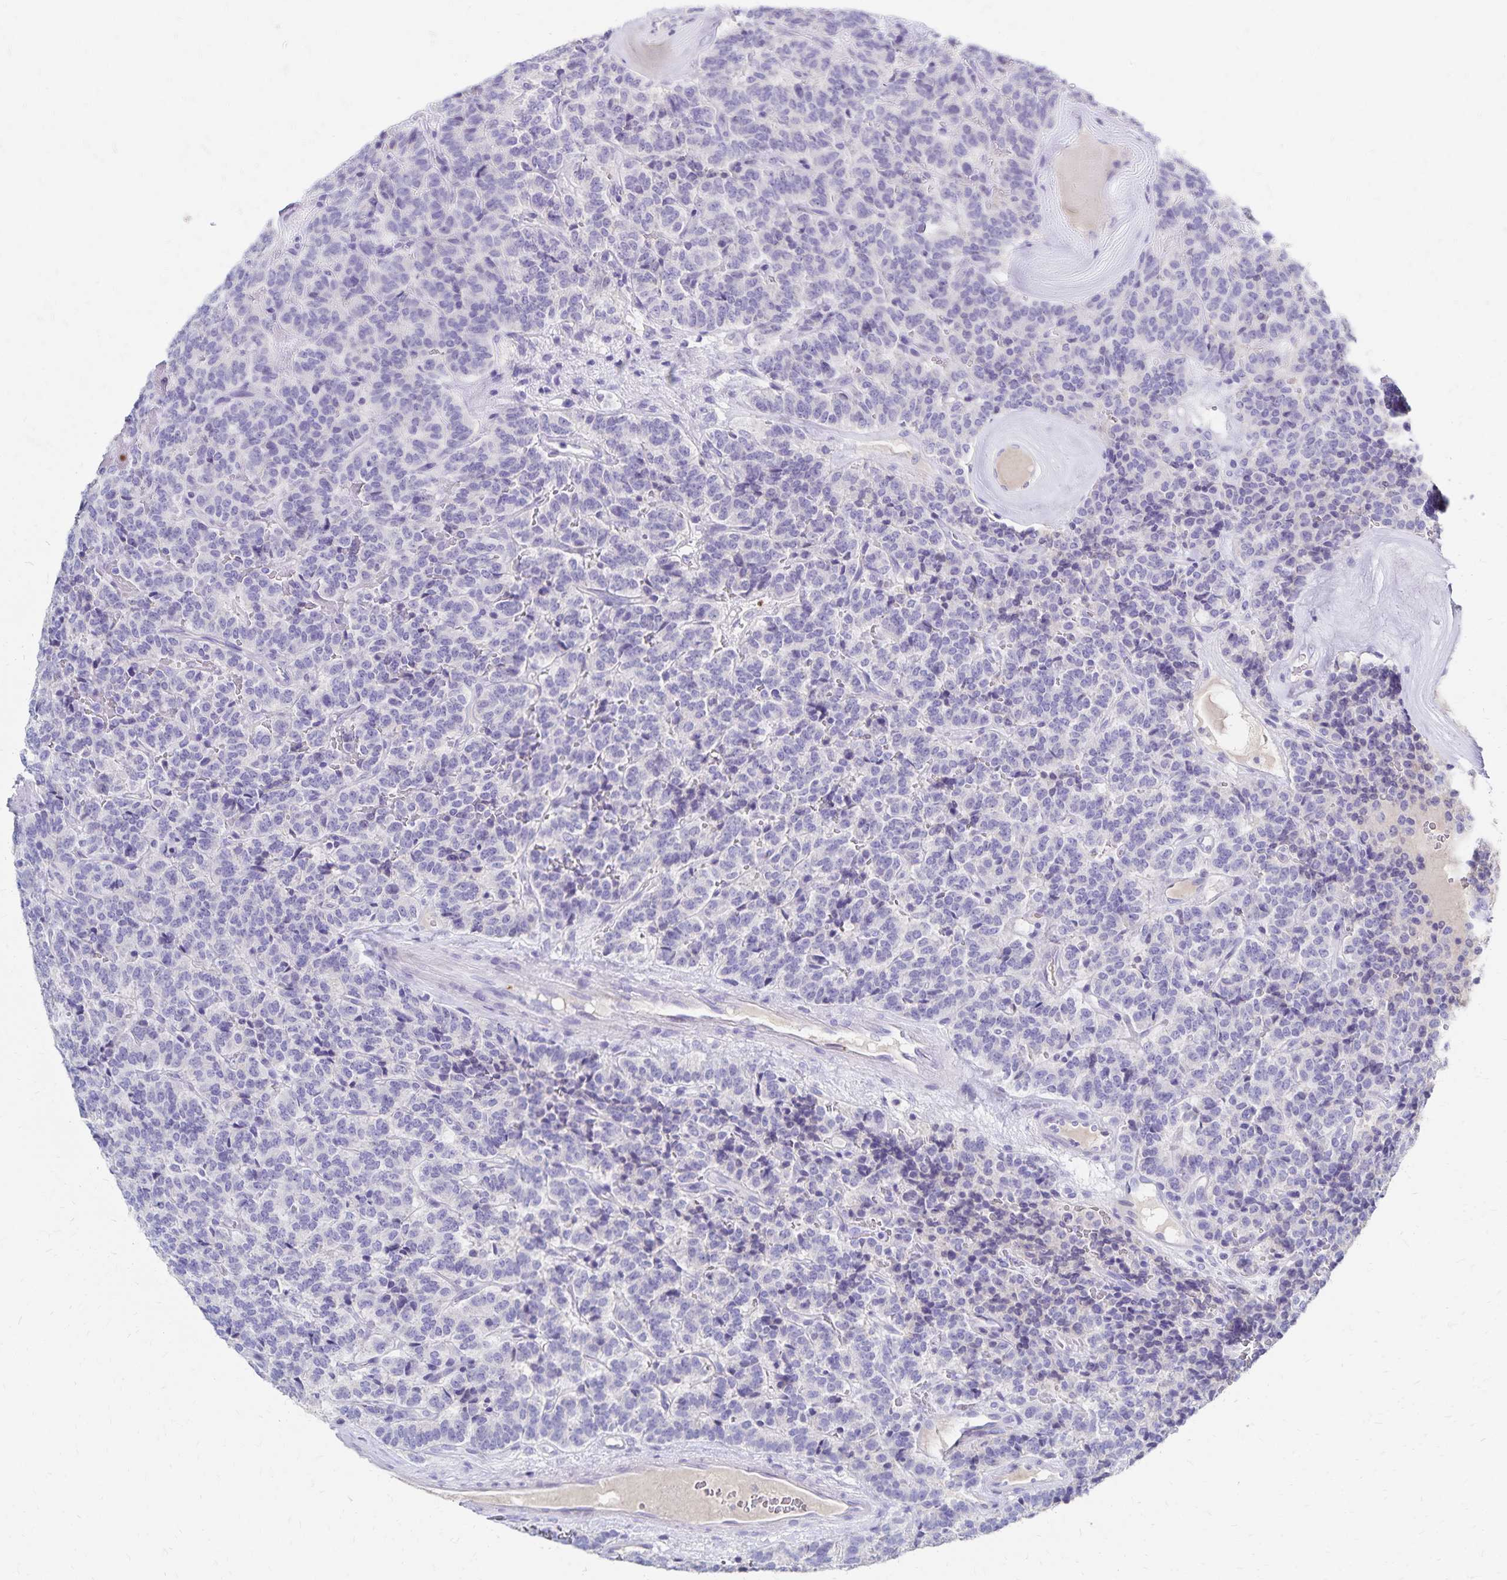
{"staining": {"intensity": "negative", "quantity": "none", "location": "none"}, "tissue": "carcinoid", "cell_type": "Tumor cells", "image_type": "cancer", "snomed": [{"axis": "morphology", "description": "Carcinoid, malignant, NOS"}, {"axis": "topography", "description": "Pancreas"}], "caption": "Protein analysis of carcinoid (malignant) demonstrates no significant positivity in tumor cells. (DAB (3,3'-diaminobenzidine) immunohistochemistry (IHC) with hematoxylin counter stain).", "gene": "PAX5", "patient": {"sex": "male", "age": 36}}